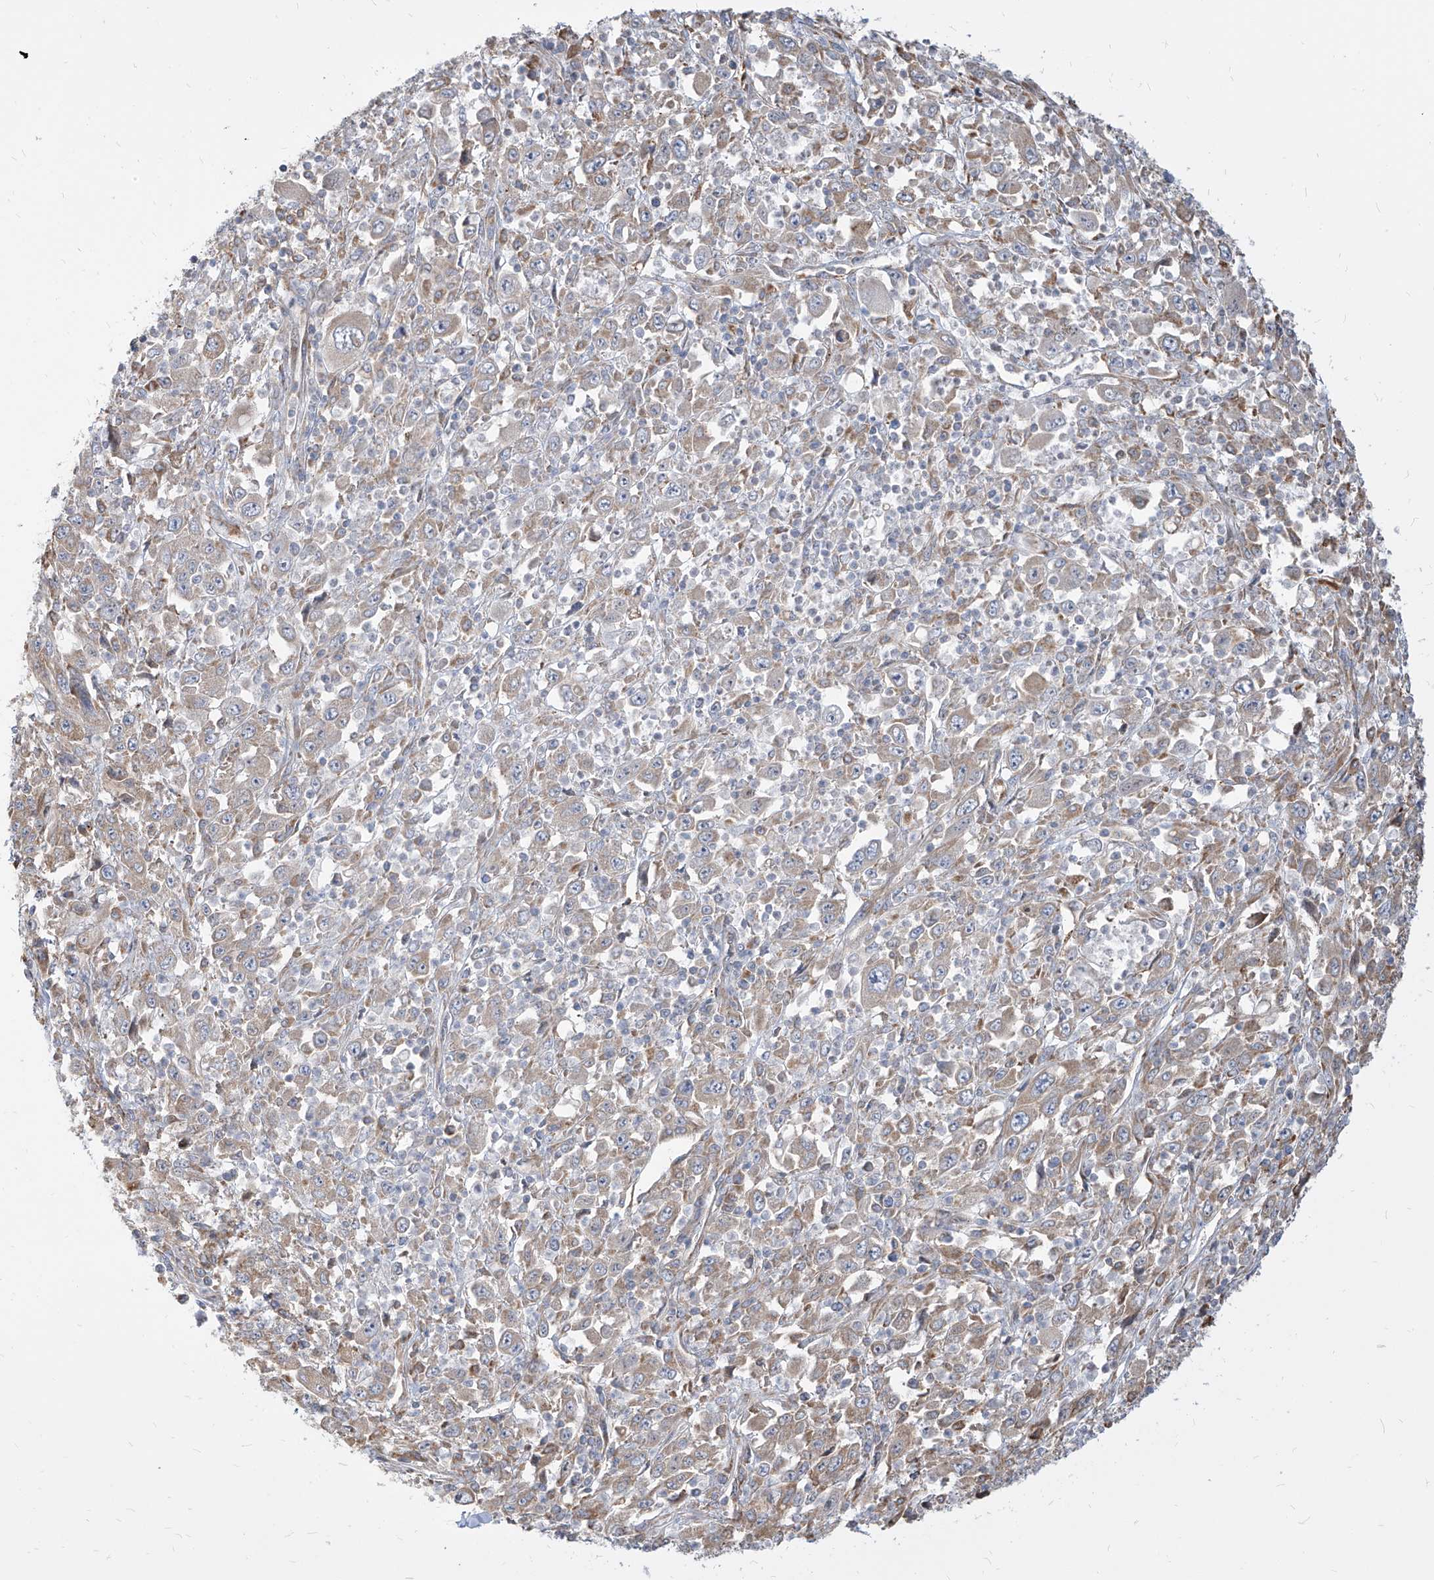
{"staining": {"intensity": "weak", "quantity": "25%-75%", "location": "cytoplasmic/membranous"}, "tissue": "melanoma", "cell_type": "Tumor cells", "image_type": "cancer", "snomed": [{"axis": "morphology", "description": "Malignant melanoma, Metastatic site"}, {"axis": "topography", "description": "Skin"}], "caption": "A brown stain labels weak cytoplasmic/membranous expression of a protein in malignant melanoma (metastatic site) tumor cells. Ihc stains the protein of interest in brown and the nuclei are stained blue.", "gene": "FAM83B", "patient": {"sex": "female", "age": 56}}